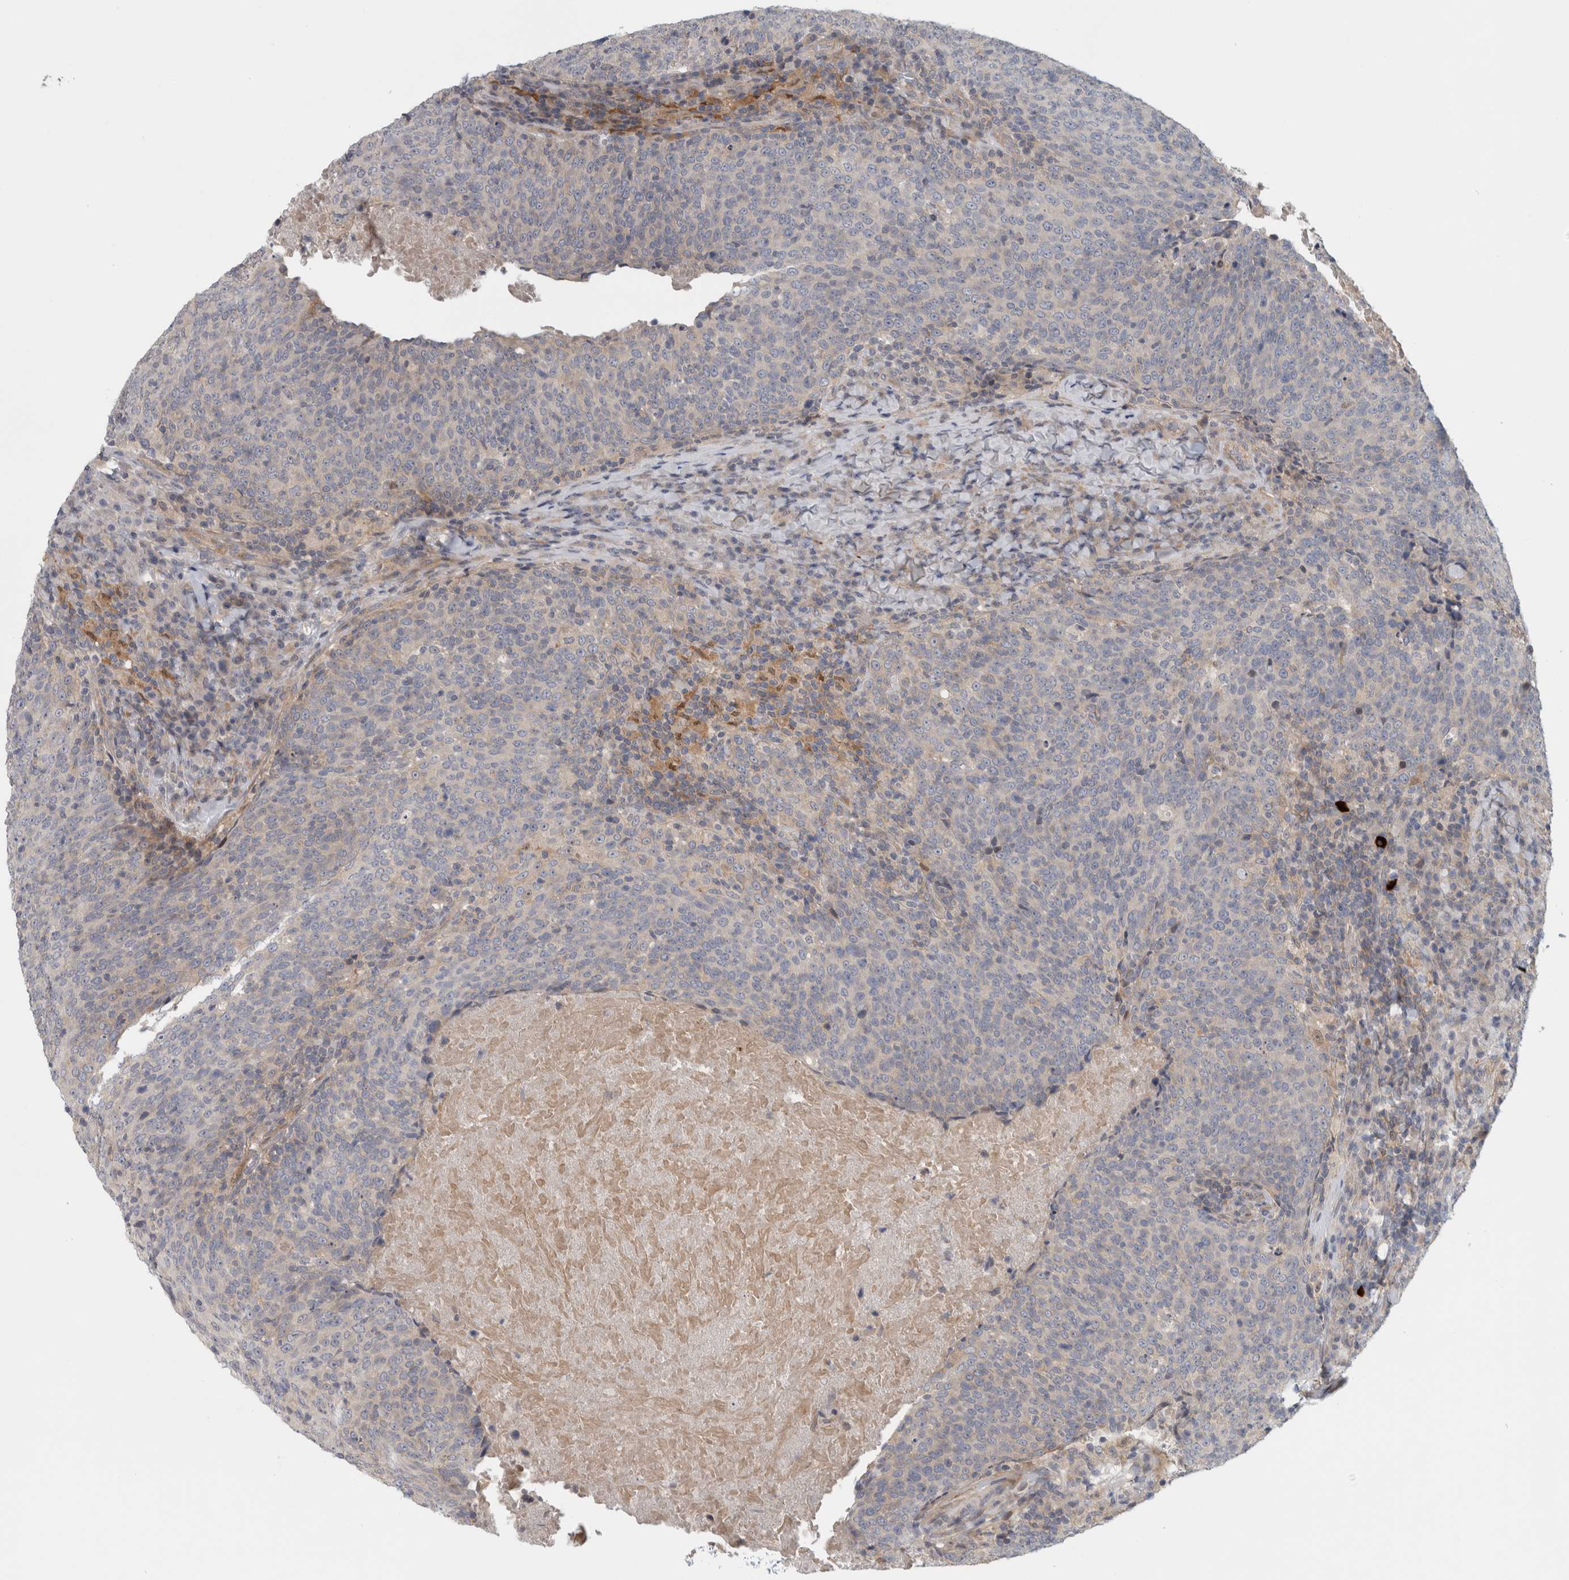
{"staining": {"intensity": "weak", "quantity": "<25%", "location": "cytoplasmic/membranous"}, "tissue": "head and neck cancer", "cell_type": "Tumor cells", "image_type": "cancer", "snomed": [{"axis": "morphology", "description": "Squamous cell carcinoma, NOS"}, {"axis": "morphology", "description": "Squamous cell carcinoma, metastatic, NOS"}, {"axis": "topography", "description": "Lymph node"}, {"axis": "topography", "description": "Head-Neck"}], "caption": "Immunohistochemistry (IHC) micrograph of human head and neck metastatic squamous cell carcinoma stained for a protein (brown), which exhibits no positivity in tumor cells. (Stains: DAB (3,3'-diaminobenzidine) immunohistochemistry with hematoxylin counter stain, Microscopy: brightfield microscopy at high magnification).", "gene": "ZNF804B", "patient": {"sex": "male", "age": 62}}